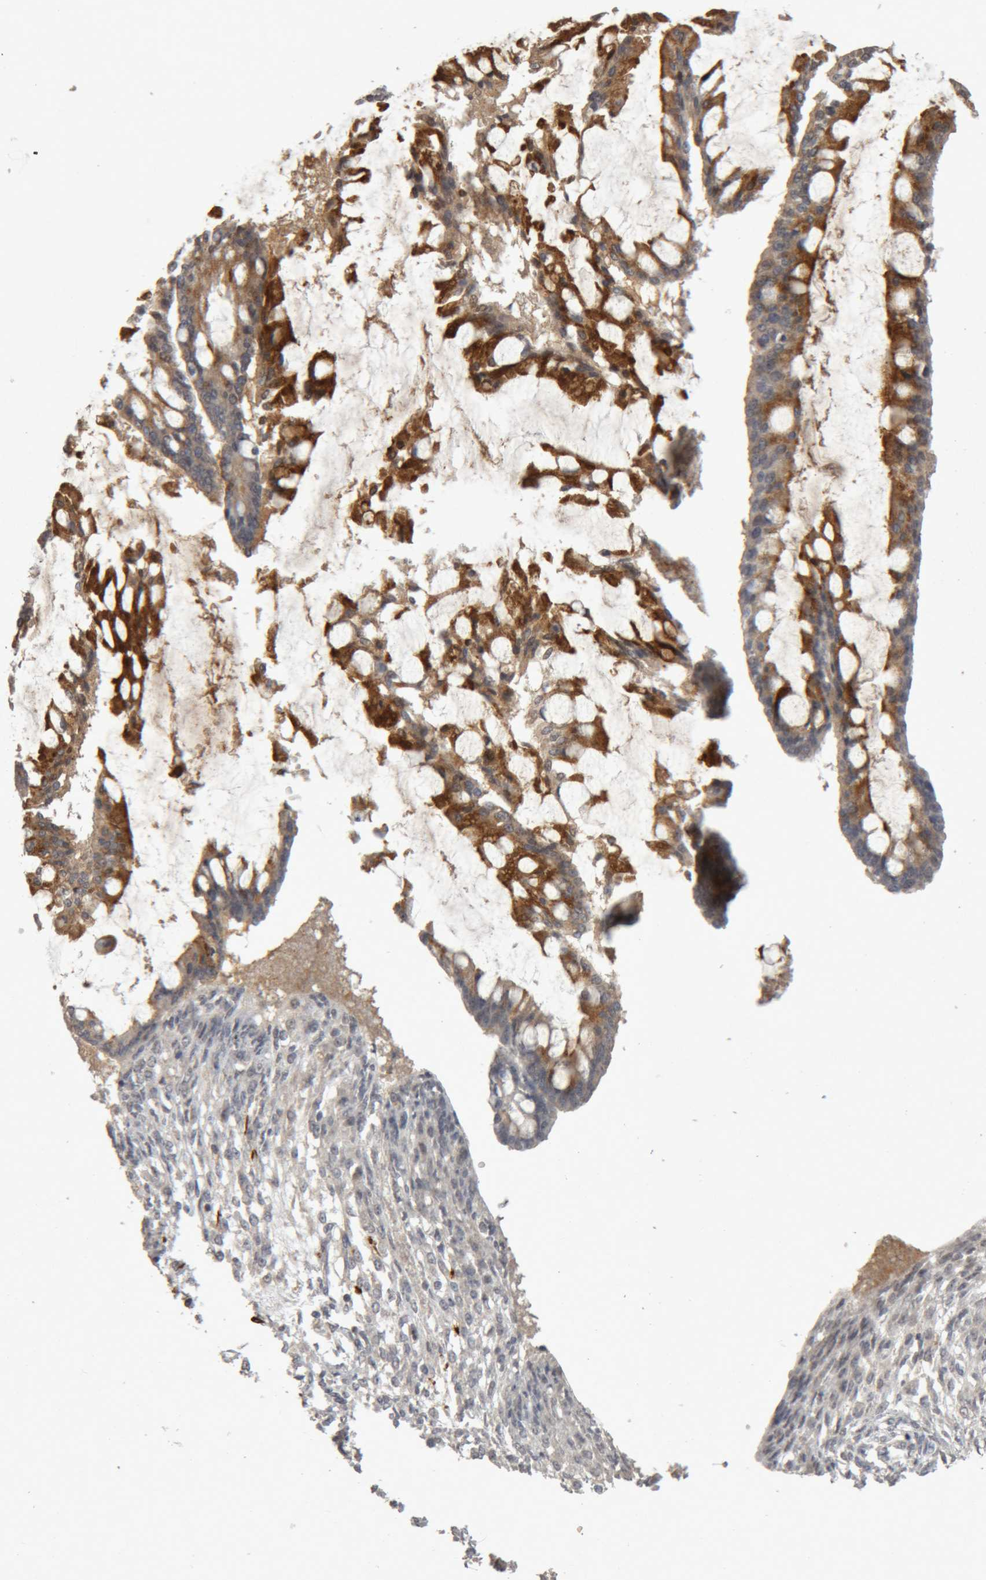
{"staining": {"intensity": "strong", "quantity": ">75%", "location": "cytoplasmic/membranous"}, "tissue": "ovarian cancer", "cell_type": "Tumor cells", "image_type": "cancer", "snomed": [{"axis": "morphology", "description": "Cystadenocarcinoma, mucinous, NOS"}, {"axis": "topography", "description": "Ovary"}], "caption": "Approximately >75% of tumor cells in human mucinous cystadenocarcinoma (ovarian) demonstrate strong cytoplasmic/membranous protein staining as visualized by brown immunohistochemical staining.", "gene": "MEP1A", "patient": {"sex": "female", "age": 73}}